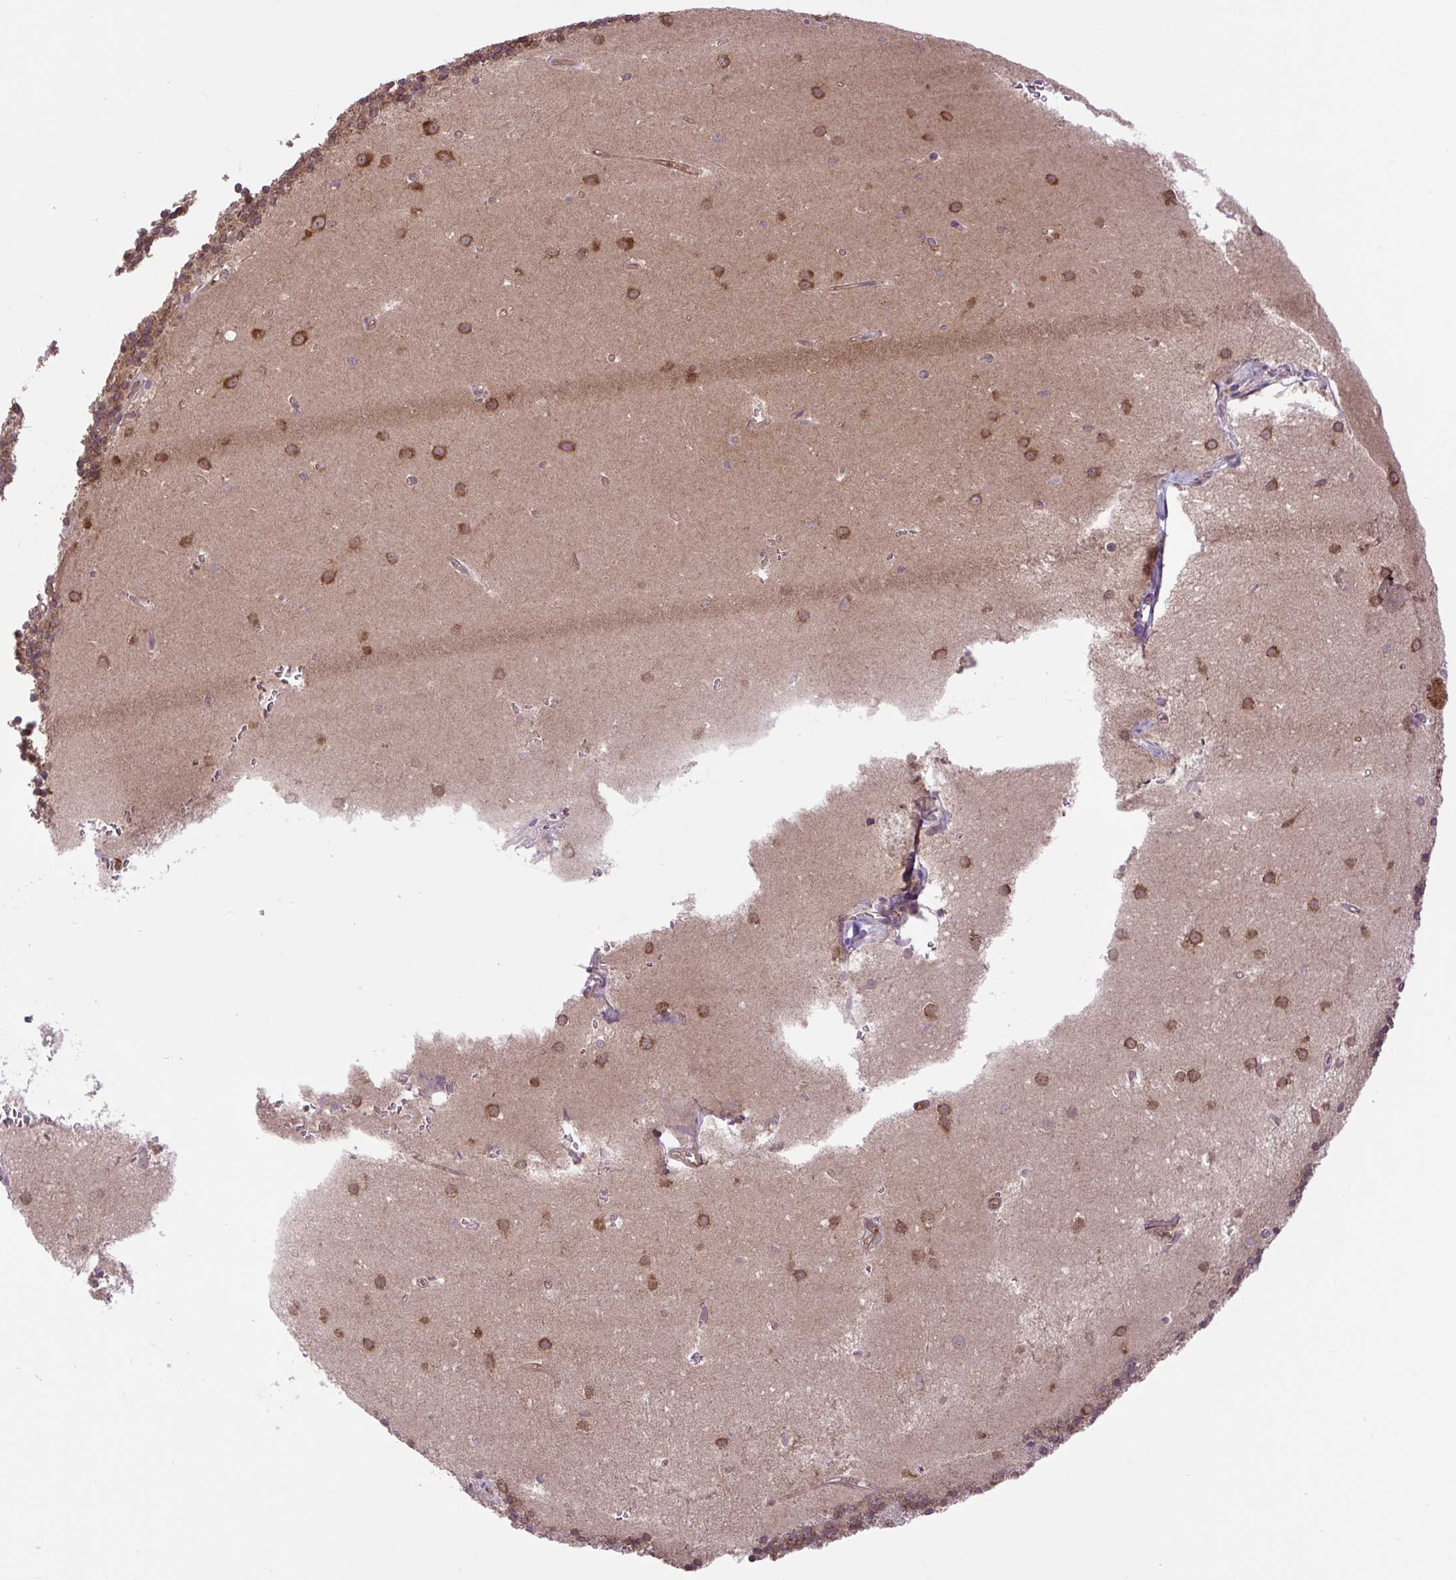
{"staining": {"intensity": "moderate", "quantity": ">75%", "location": "cytoplasmic/membranous"}, "tissue": "cerebellum", "cell_type": "Cells in granular layer", "image_type": "normal", "snomed": [{"axis": "morphology", "description": "Normal tissue, NOS"}, {"axis": "topography", "description": "Cerebellum"}], "caption": "Cerebellum stained with immunohistochemistry (IHC) demonstrates moderate cytoplasmic/membranous positivity in approximately >75% of cells in granular layer.", "gene": "PLCG1", "patient": {"sex": "male", "age": 54}}